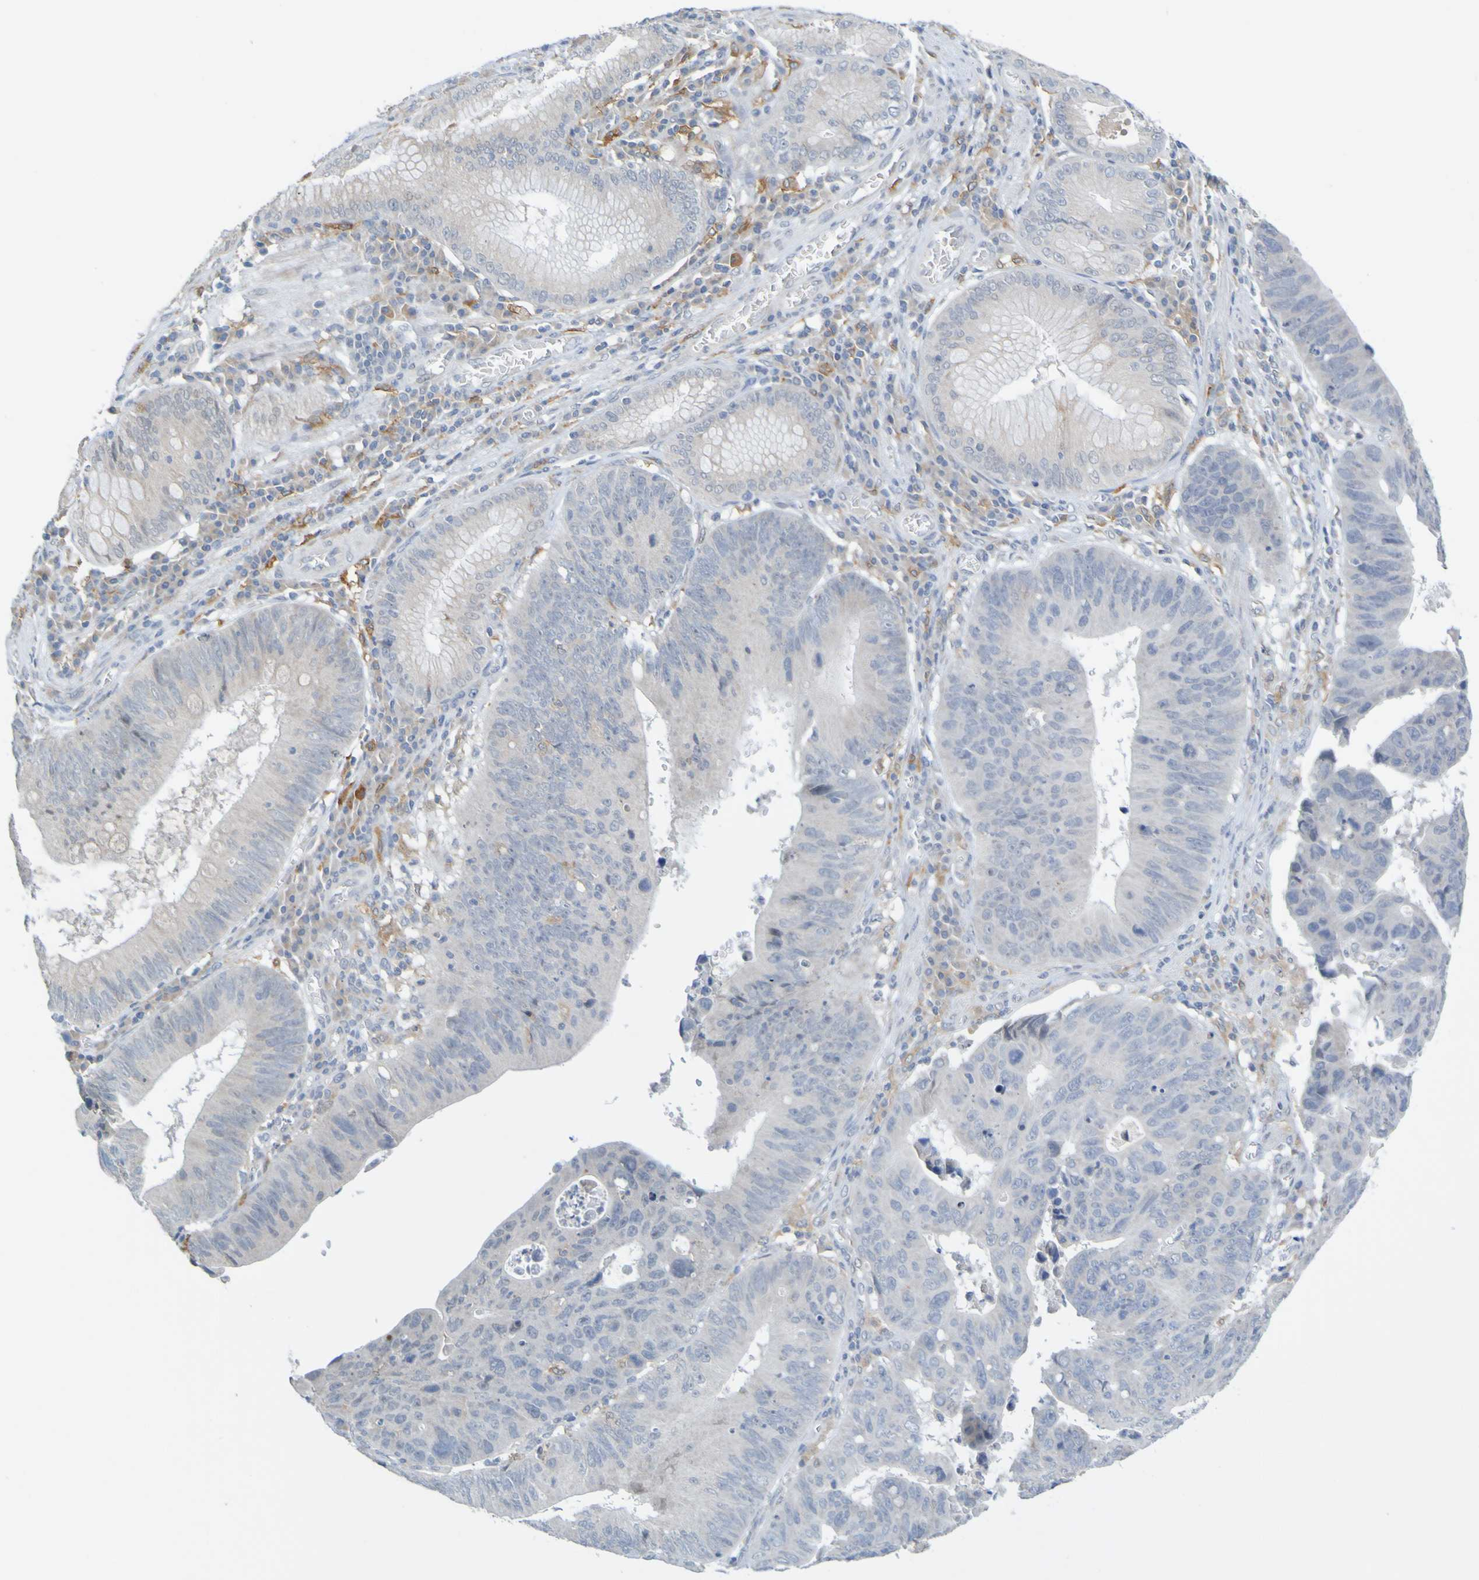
{"staining": {"intensity": "negative", "quantity": "none", "location": "none"}, "tissue": "stomach cancer", "cell_type": "Tumor cells", "image_type": "cancer", "snomed": [{"axis": "morphology", "description": "Adenocarcinoma, NOS"}, {"axis": "topography", "description": "Stomach"}], "caption": "This is a image of IHC staining of stomach cancer, which shows no expression in tumor cells. (Immunohistochemistry, brightfield microscopy, high magnification).", "gene": "LILRB5", "patient": {"sex": "male", "age": 59}}